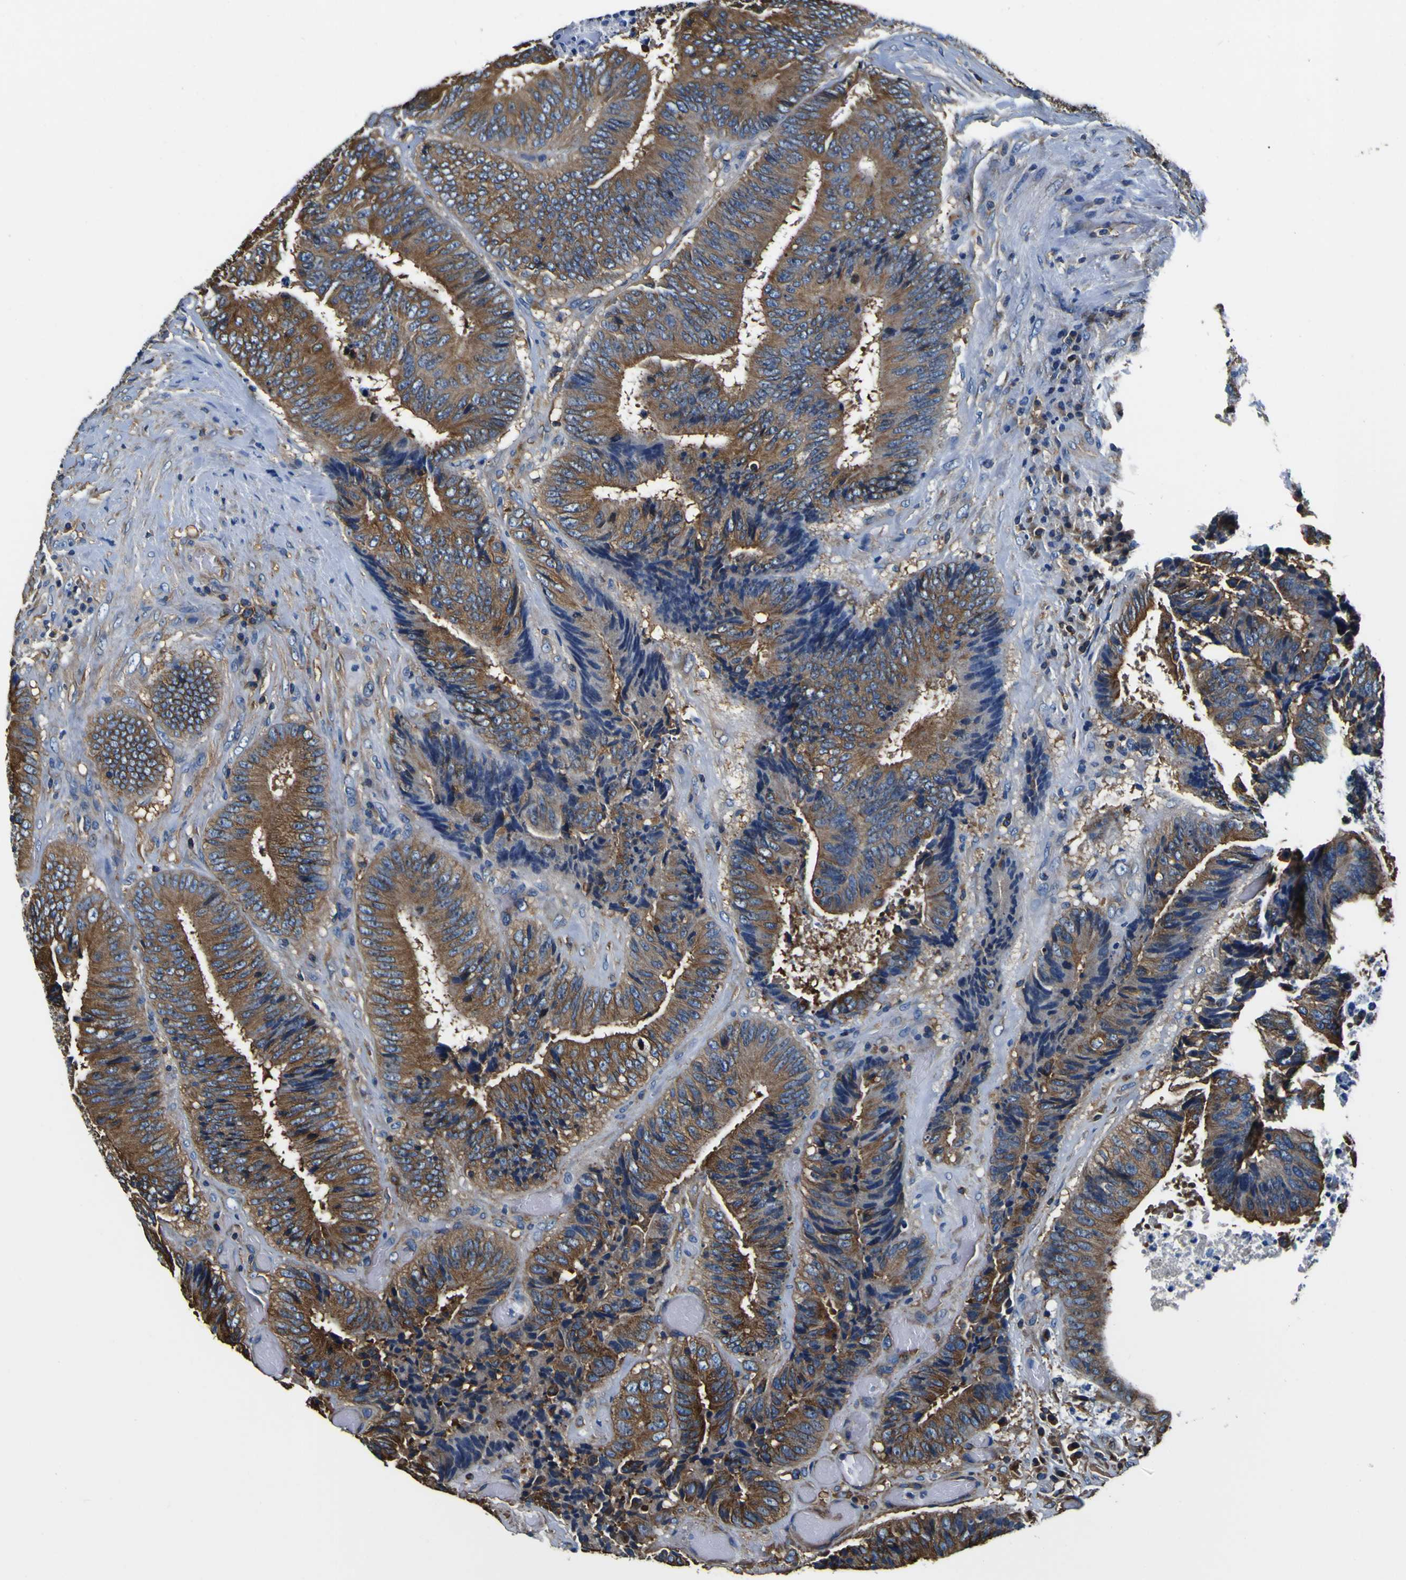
{"staining": {"intensity": "moderate", "quantity": ">75%", "location": "cytoplasmic/membranous"}, "tissue": "colorectal cancer", "cell_type": "Tumor cells", "image_type": "cancer", "snomed": [{"axis": "morphology", "description": "Adenocarcinoma, NOS"}, {"axis": "topography", "description": "Rectum"}], "caption": "A high-resolution histopathology image shows immunohistochemistry staining of adenocarcinoma (colorectal), which displays moderate cytoplasmic/membranous positivity in about >75% of tumor cells. (DAB (3,3'-diaminobenzidine) IHC with brightfield microscopy, high magnification).", "gene": "TUBA1B", "patient": {"sex": "male", "age": 72}}